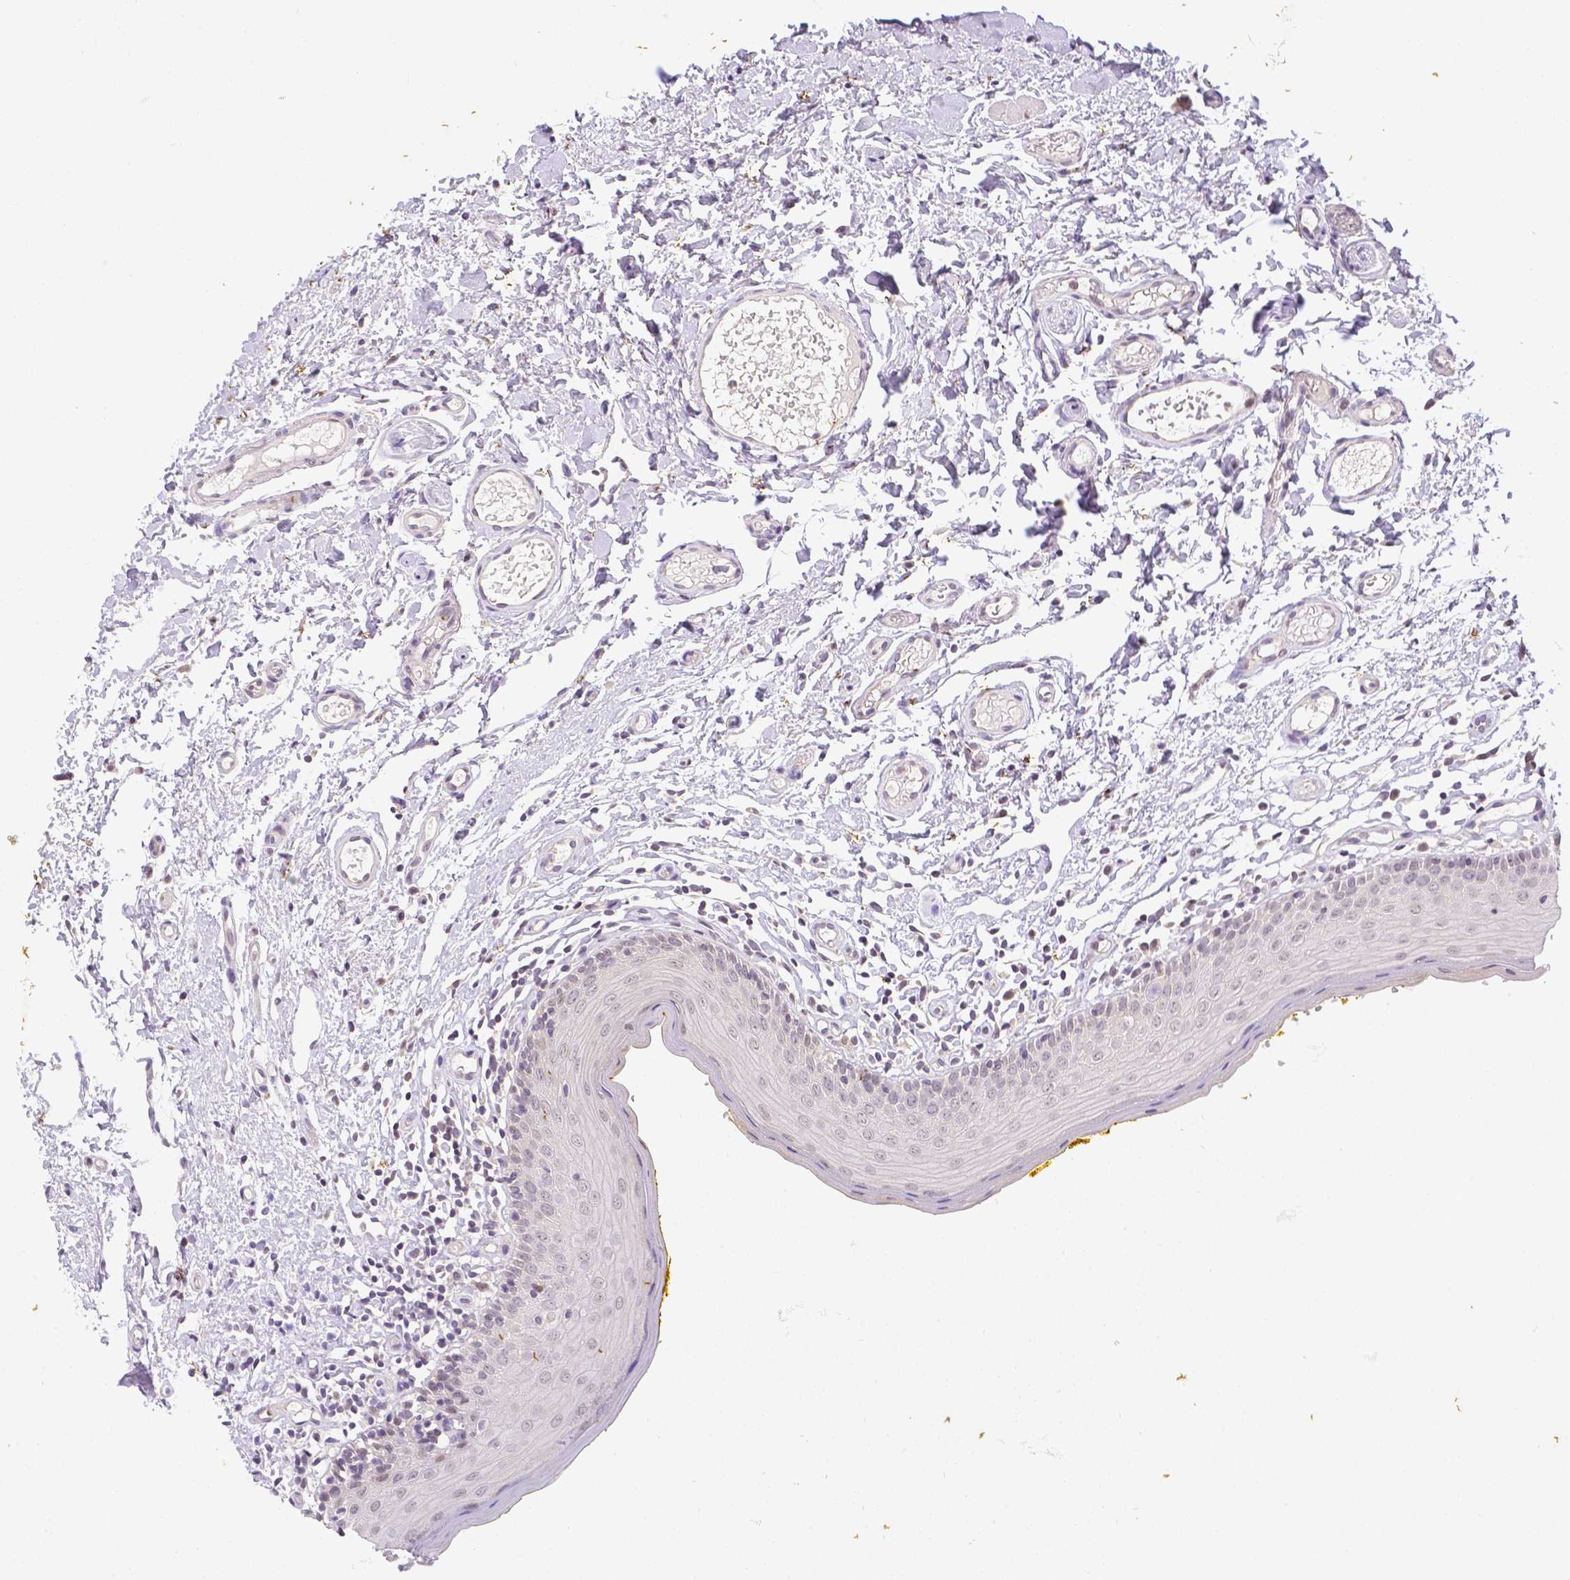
{"staining": {"intensity": "weak", "quantity": "<25%", "location": "cytoplasmic/membranous,nuclear"}, "tissue": "oral mucosa", "cell_type": "Squamous epithelial cells", "image_type": "normal", "snomed": [{"axis": "morphology", "description": "Normal tissue, NOS"}, {"axis": "topography", "description": "Oral tissue"}, {"axis": "topography", "description": "Tounge, NOS"}], "caption": "A high-resolution histopathology image shows IHC staining of benign oral mucosa, which displays no significant expression in squamous epithelial cells. (DAB (3,3'-diaminobenzidine) immunohistochemistry (IHC) with hematoxylin counter stain).", "gene": "ZNF280B", "patient": {"sex": "female", "age": 58}}